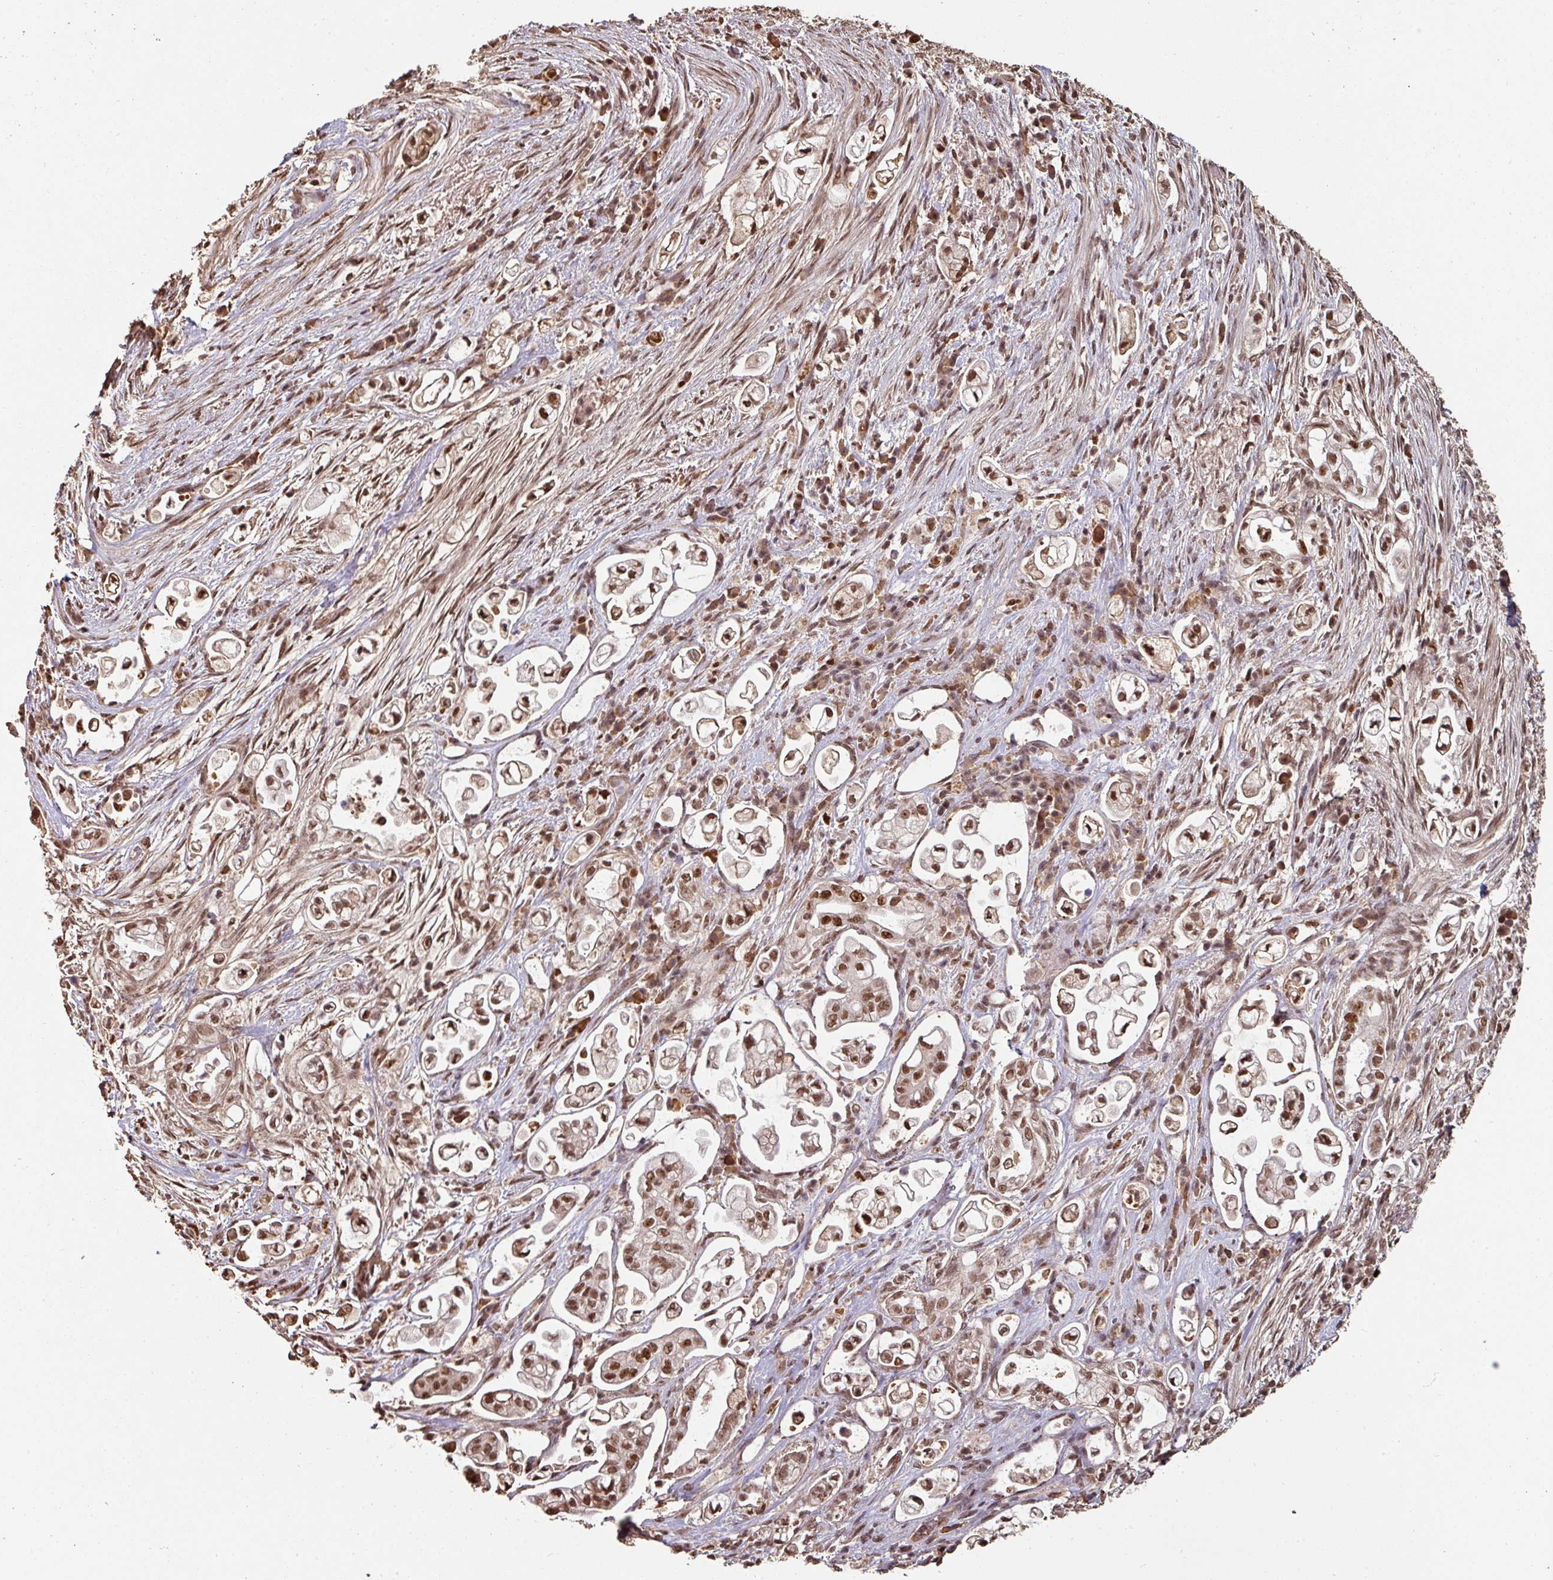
{"staining": {"intensity": "moderate", "quantity": ">75%", "location": "nuclear"}, "tissue": "pancreatic cancer", "cell_type": "Tumor cells", "image_type": "cancer", "snomed": [{"axis": "morphology", "description": "Adenocarcinoma, NOS"}, {"axis": "topography", "description": "Pancreas"}], "caption": "A photomicrograph showing moderate nuclear staining in approximately >75% of tumor cells in pancreatic cancer (adenocarcinoma), as visualized by brown immunohistochemical staining.", "gene": "POLD1", "patient": {"sex": "female", "age": 69}}